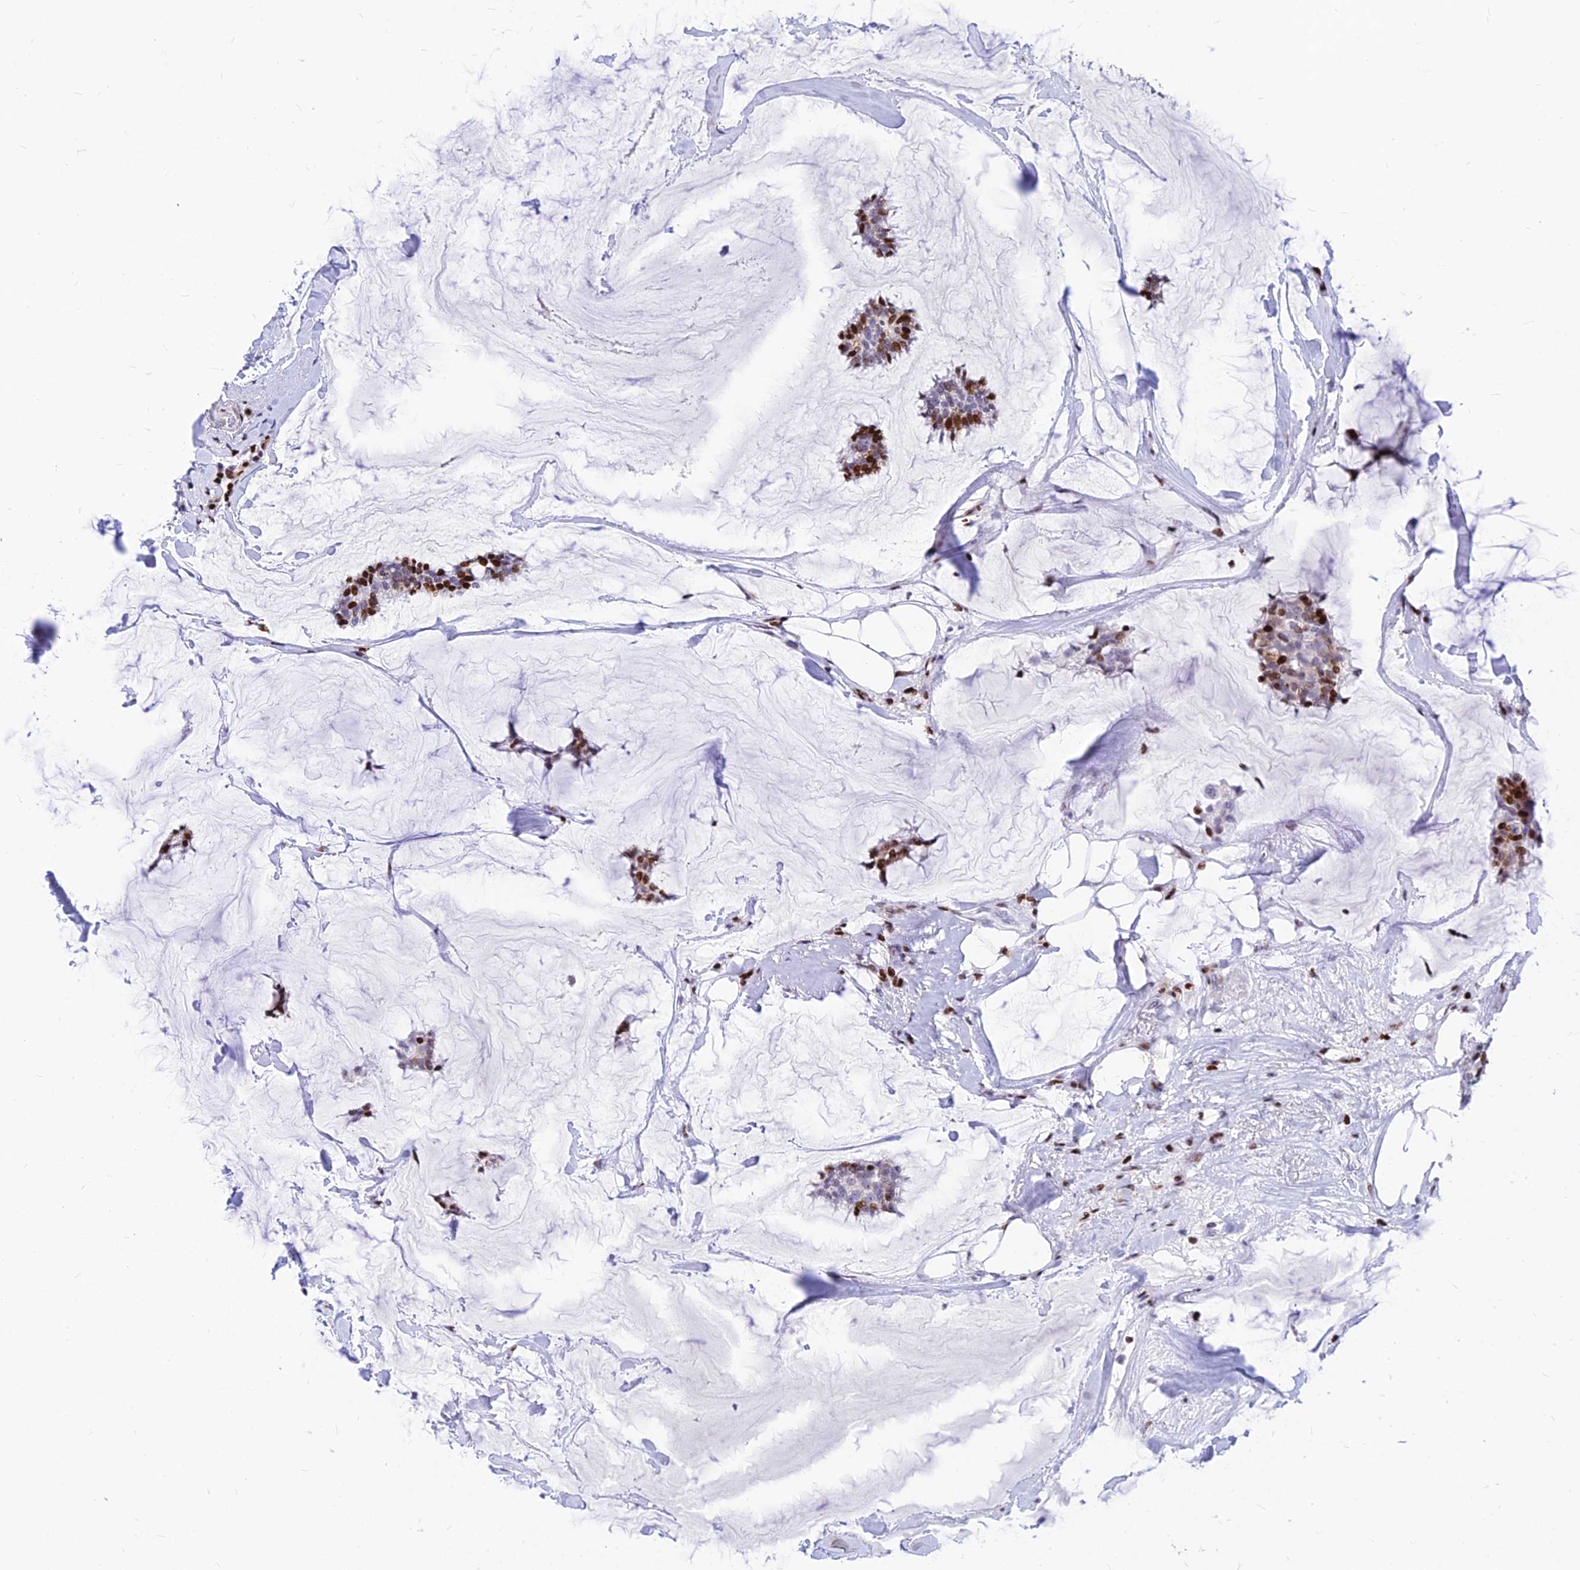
{"staining": {"intensity": "moderate", "quantity": ">75%", "location": "nuclear"}, "tissue": "breast cancer", "cell_type": "Tumor cells", "image_type": "cancer", "snomed": [{"axis": "morphology", "description": "Duct carcinoma"}, {"axis": "topography", "description": "Breast"}], "caption": "Immunohistochemical staining of breast infiltrating ductal carcinoma exhibits medium levels of moderate nuclear protein positivity in about >75% of tumor cells.", "gene": "PRPS1", "patient": {"sex": "female", "age": 93}}